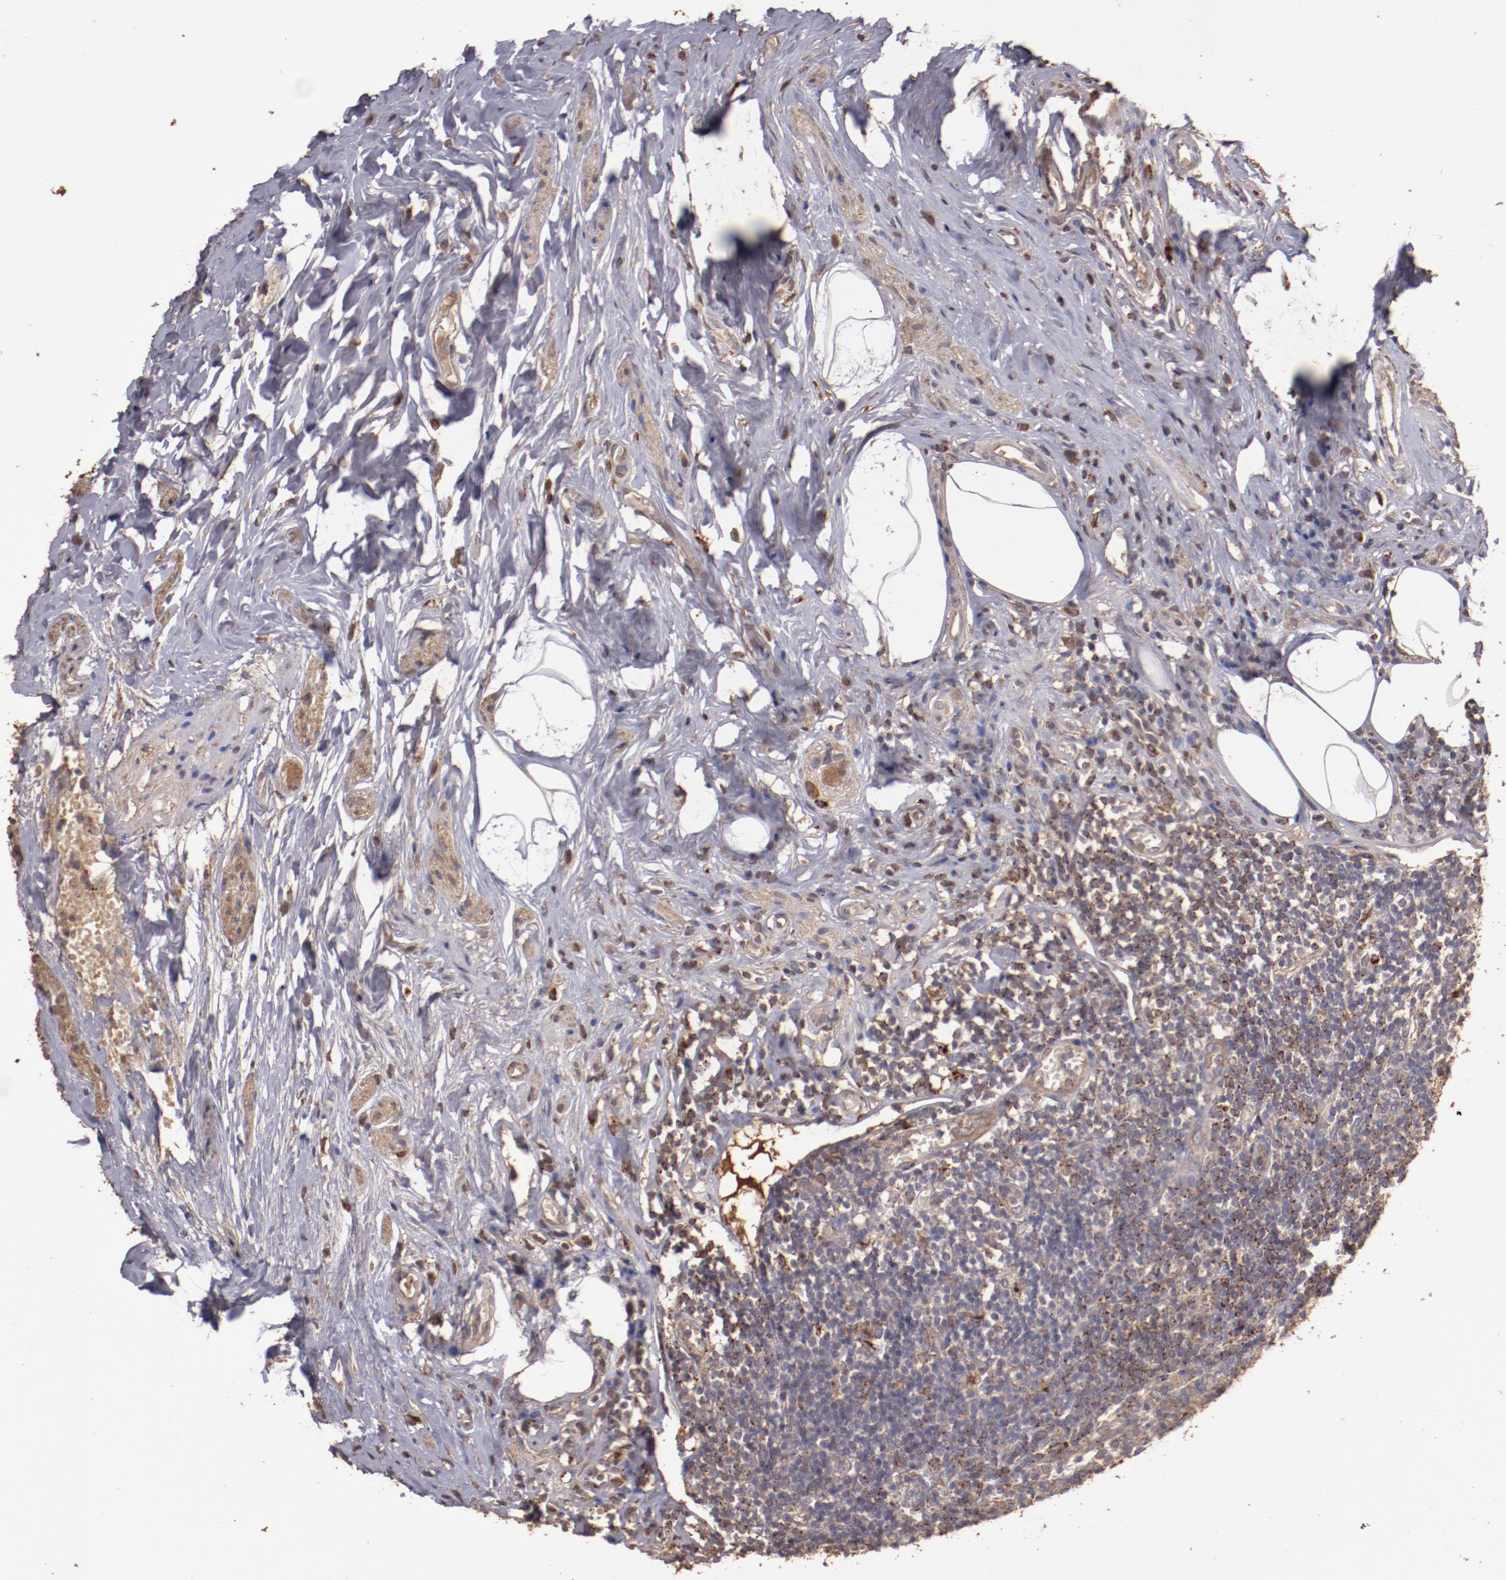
{"staining": {"intensity": "moderate", "quantity": ">75%", "location": "cytoplasmic/membranous"}, "tissue": "appendix", "cell_type": "Glandular cells", "image_type": "normal", "snomed": [{"axis": "morphology", "description": "Normal tissue, NOS"}, {"axis": "topography", "description": "Appendix"}], "caption": "Brown immunohistochemical staining in normal appendix exhibits moderate cytoplasmic/membranous expression in approximately >75% of glandular cells.", "gene": "SRRD", "patient": {"sex": "male", "age": 38}}